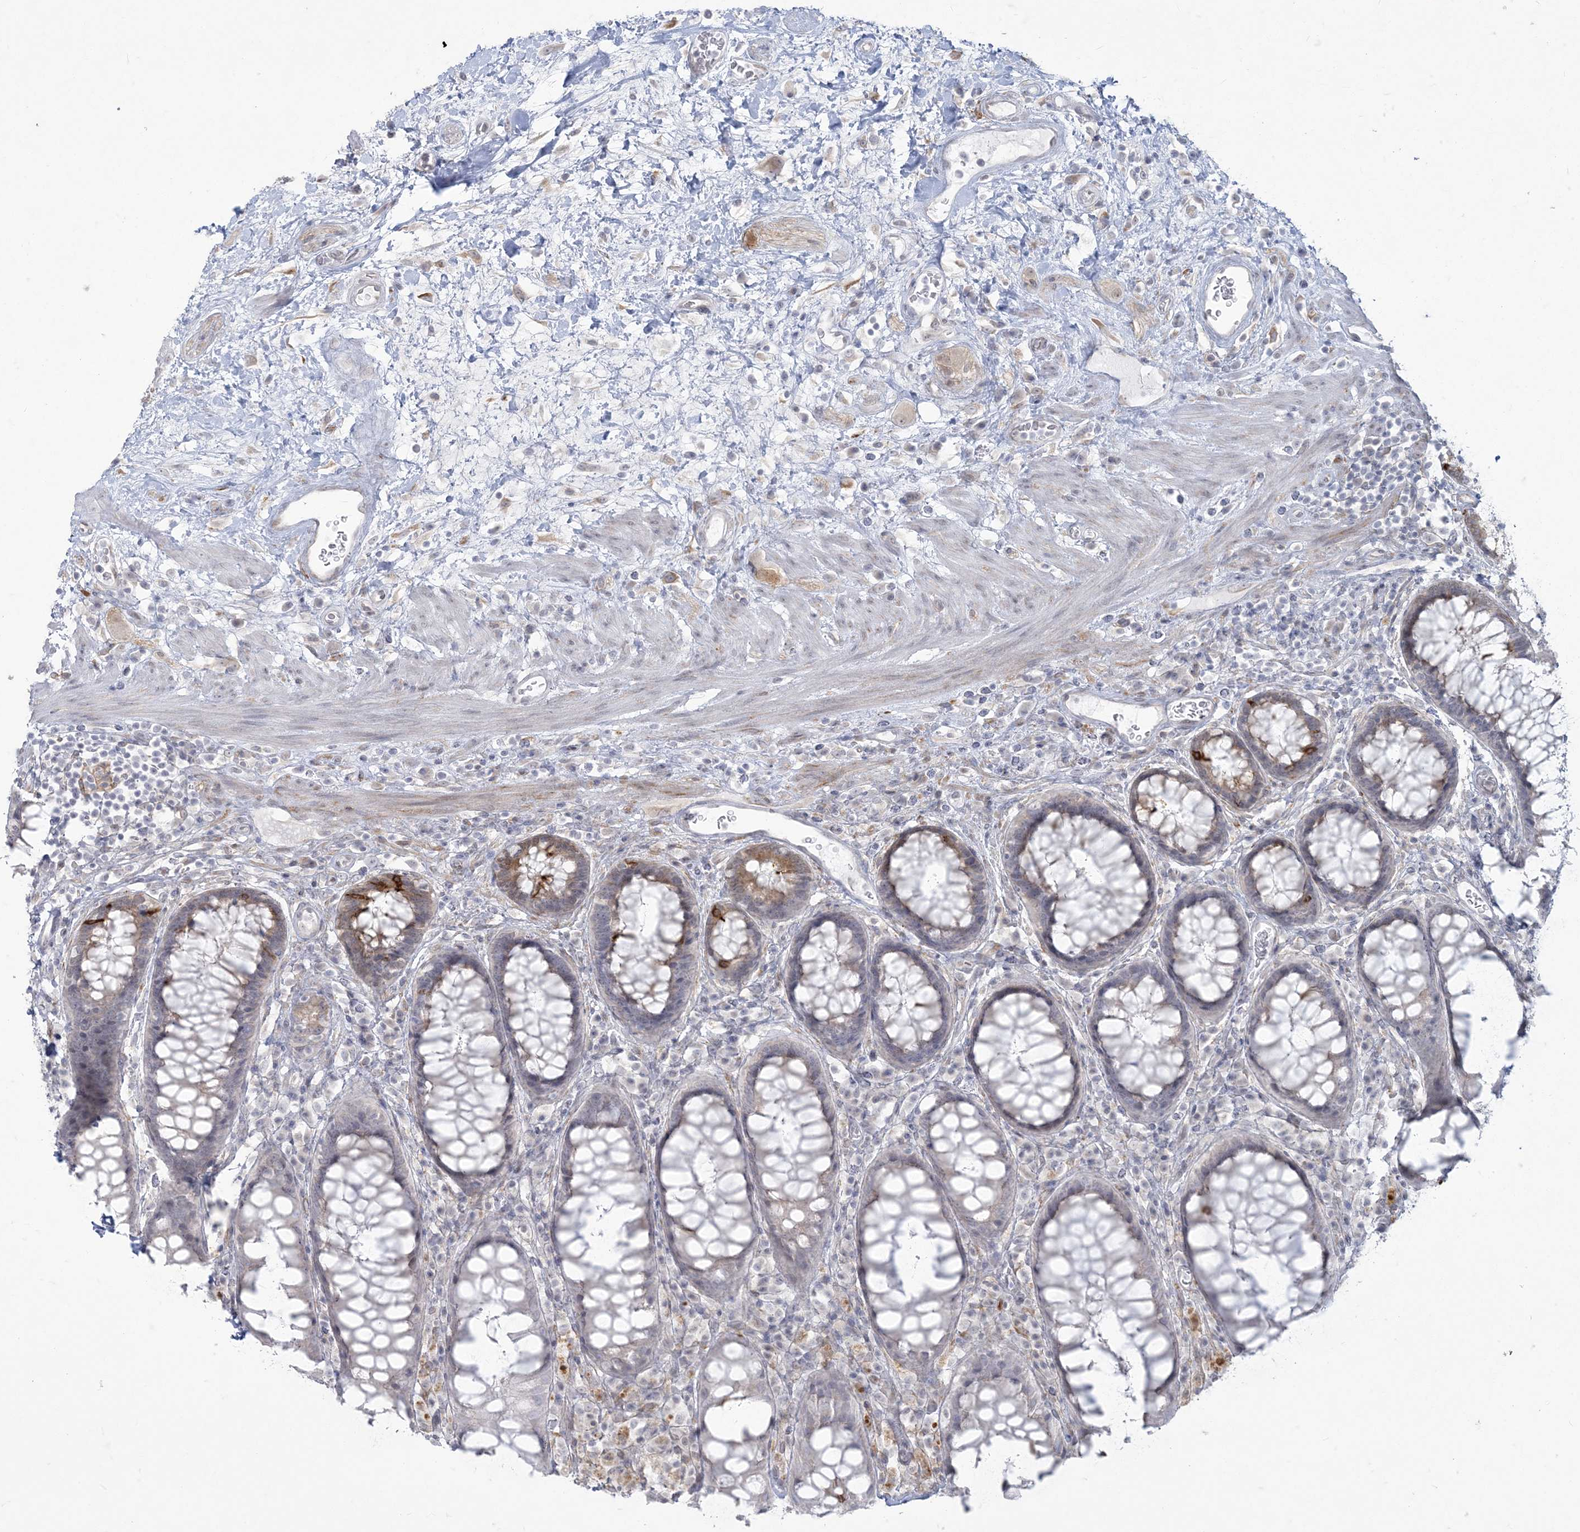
{"staining": {"intensity": "moderate", "quantity": "<25%", "location": "cytoplasmic/membranous"}, "tissue": "rectum", "cell_type": "Glandular cells", "image_type": "normal", "snomed": [{"axis": "morphology", "description": "Normal tissue, NOS"}, {"axis": "topography", "description": "Rectum"}], "caption": "Glandular cells reveal low levels of moderate cytoplasmic/membranous expression in approximately <25% of cells in benign human rectum. (brown staining indicates protein expression, while blue staining denotes nuclei).", "gene": "ZC3H6", "patient": {"sex": "male", "age": 64}}